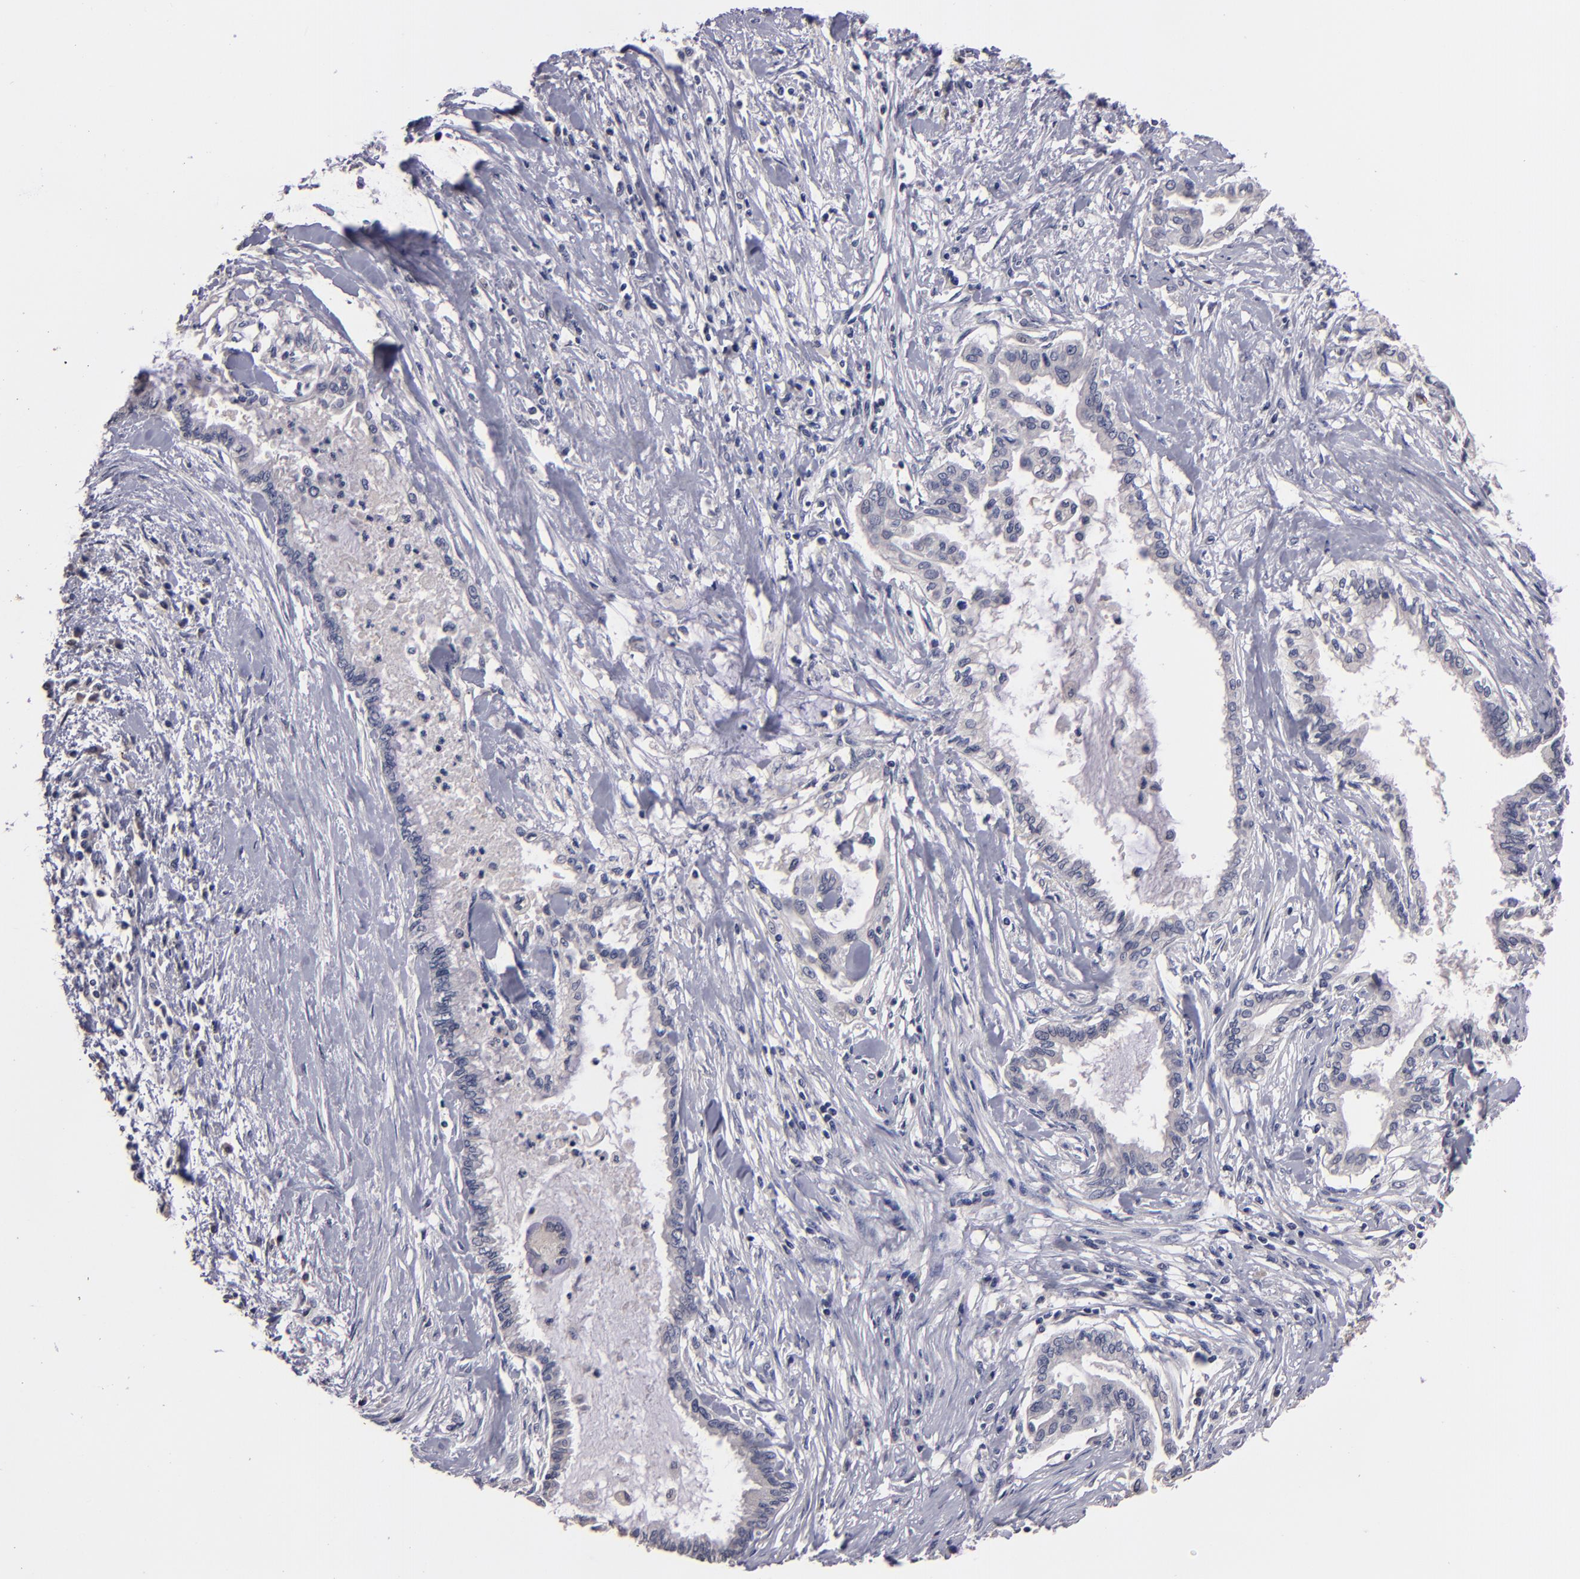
{"staining": {"intensity": "negative", "quantity": "none", "location": "none"}, "tissue": "pancreatic cancer", "cell_type": "Tumor cells", "image_type": "cancer", "snomed": [{"axis": "morphology", "description": "Adenocarcinoma, NOS"}, {"axis": "topography", "description": "Pancreas"}], "caption": "Histopathology image shows no significant protein positivity in tumor cells of pancreatic cancer (adenocarcinoma).", "gene": "S100A1", "patient": {"sex": "female", "age": 64}}